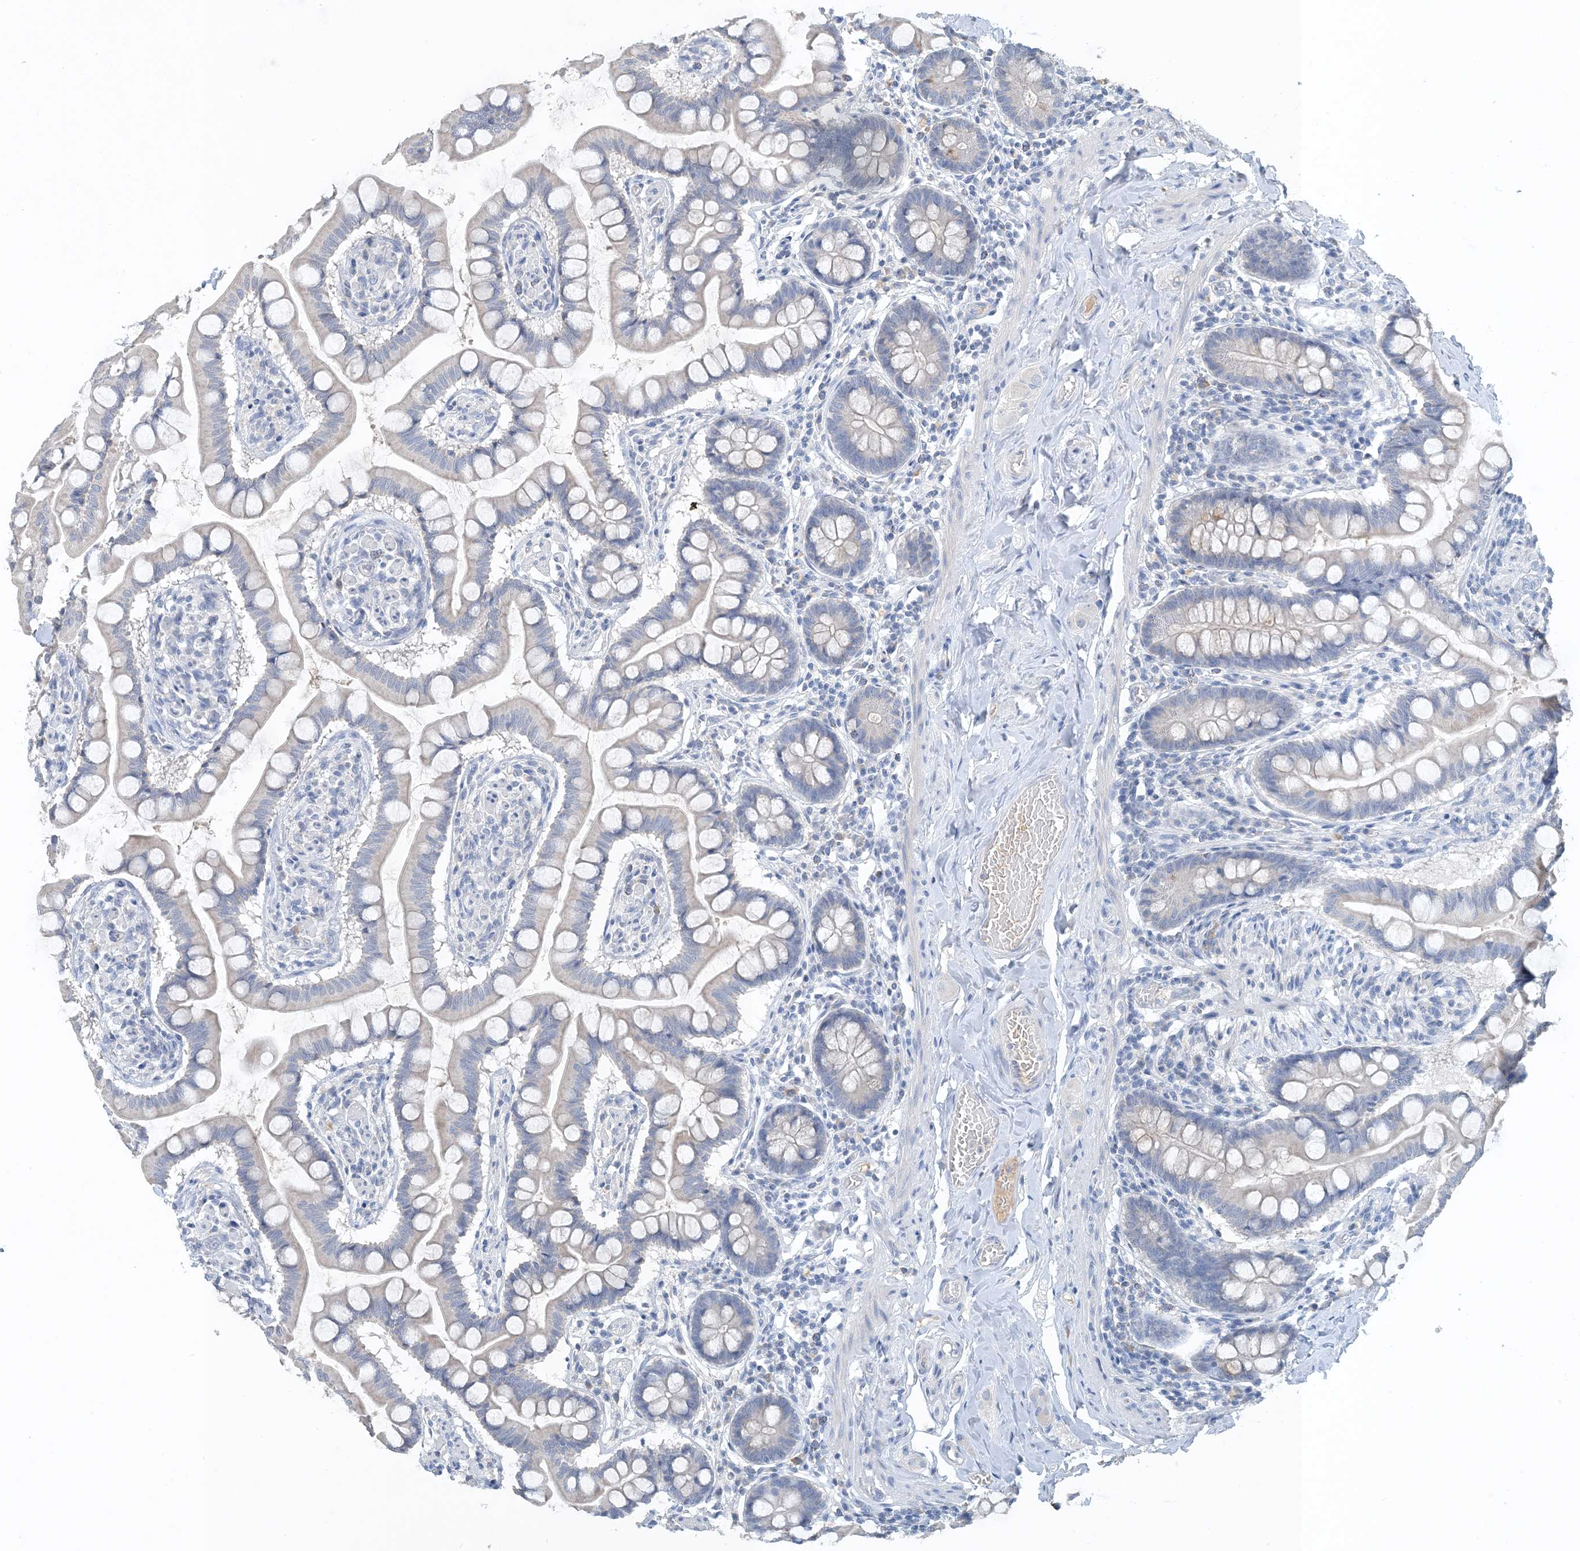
{"staining": {"intensity": "negative", "quantity": "none", "location": "none"}, "tissue": "small intestine", "cell_type": "Glandular cells", "image_type": "normal", "snomed": [{"axis": "morphology", "description": "Normal tissue, NOS"}, {"axis": "topography", "description": "Small intestine"}], "caption": "Immunohistochemistry (IHC) of benign small intestine demonstrates no expression in glandular cells. The staining is performed using DAB brown chromogen with nuclei counter-stained in using hematoxylin.", "gene": "CTRL", "patient": {"sex": "male", "age": 41}}